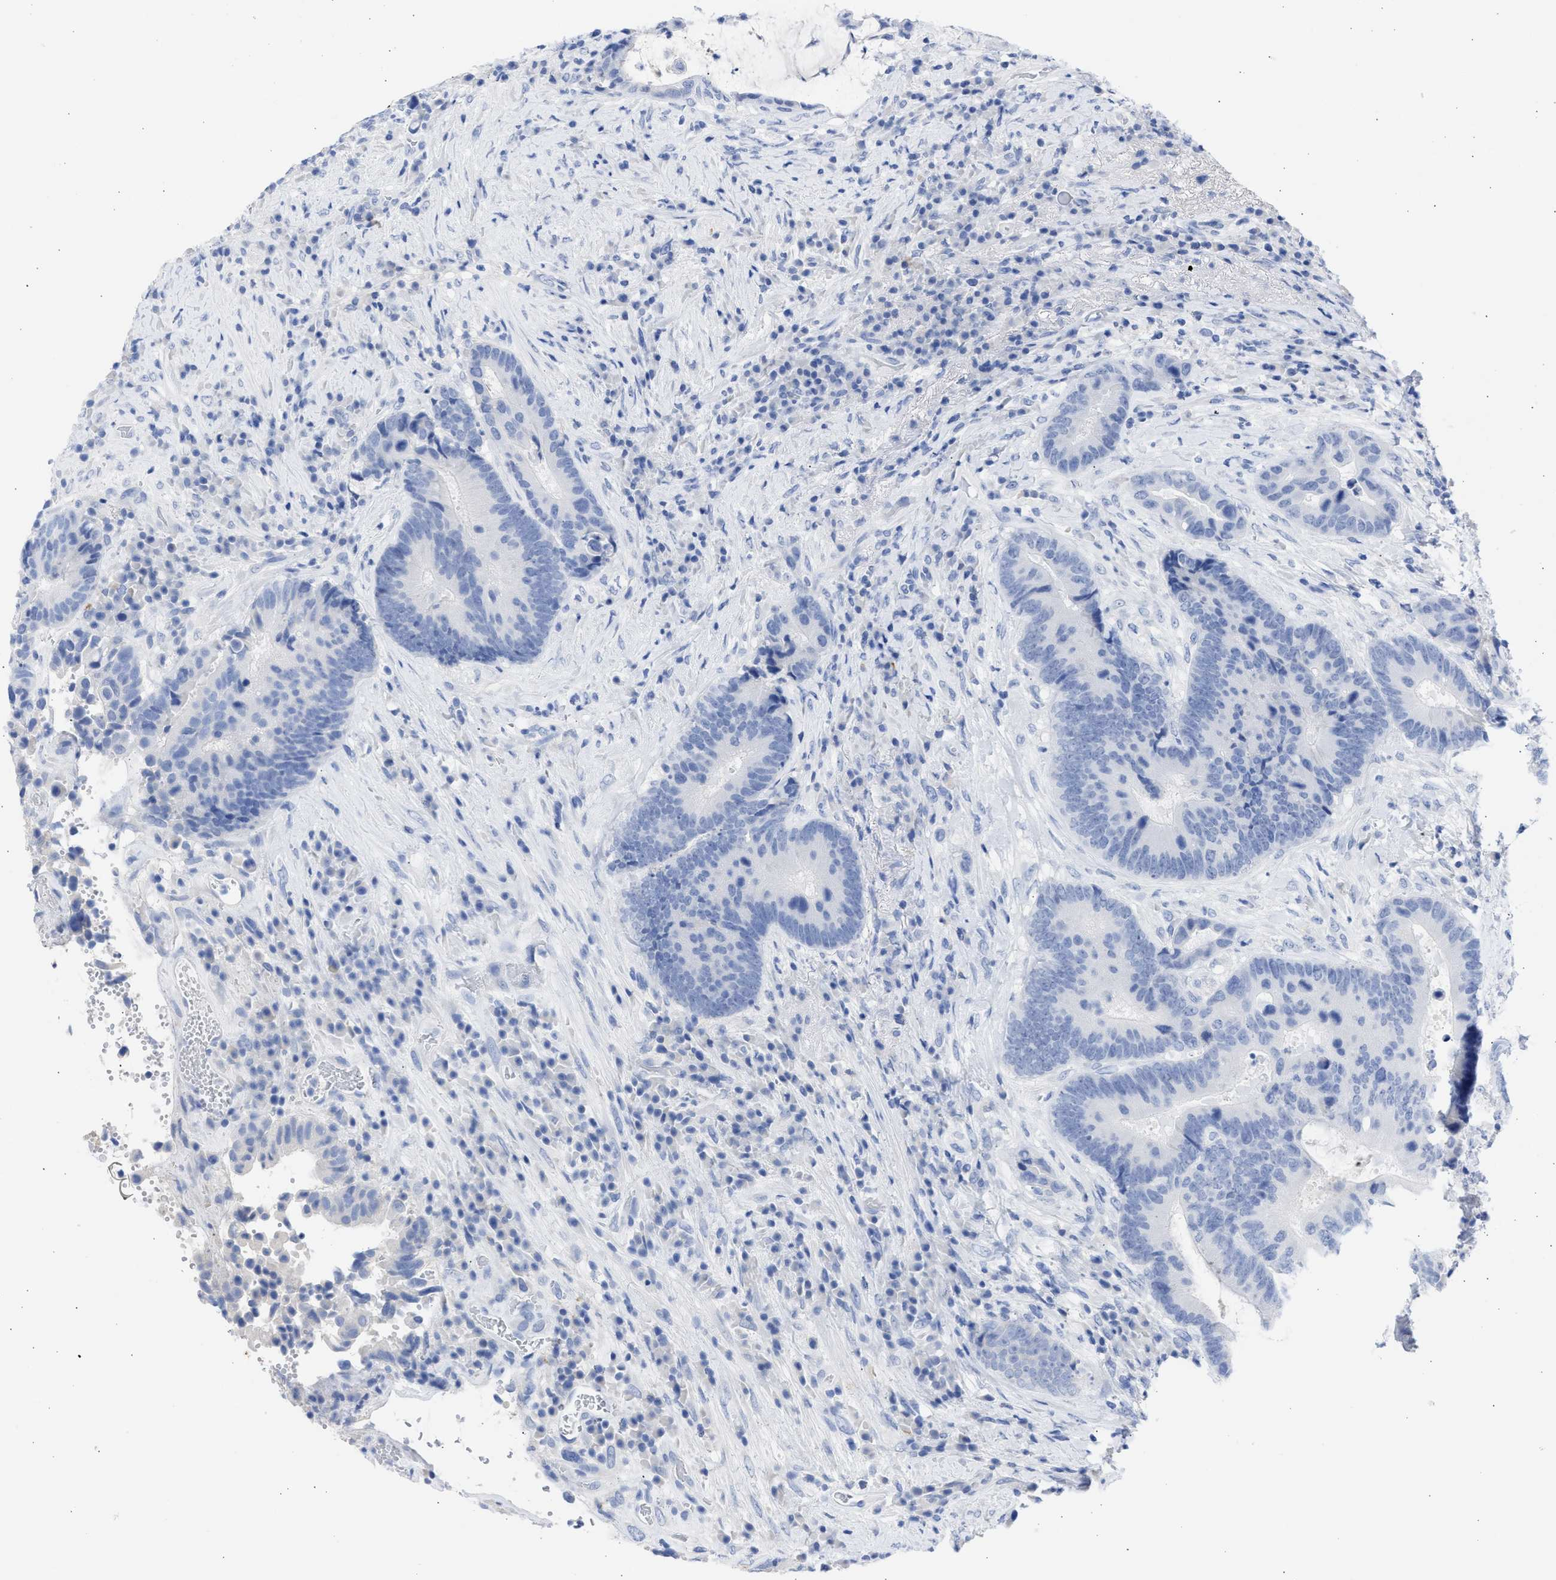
{"staining": {"intensity": "negative", "quantity": "none", "location": "none"}, "tissue": "colorectal cancer", "cell_type": "Tumor cells", "image_type": "cancer", "snomed": [{"axis": "morphology", "description": "Adenocarcinoma, NOS"}, {"axis": "topography", "description": "Rectum"}], "caption": "This is an immunohistochemistry (IHC) image of colorectal cancer (adenocarcinoma). There is no staining in tumor cells.", "gene": "NCAM1", "patient": {"sex": "female", "age": 89}}